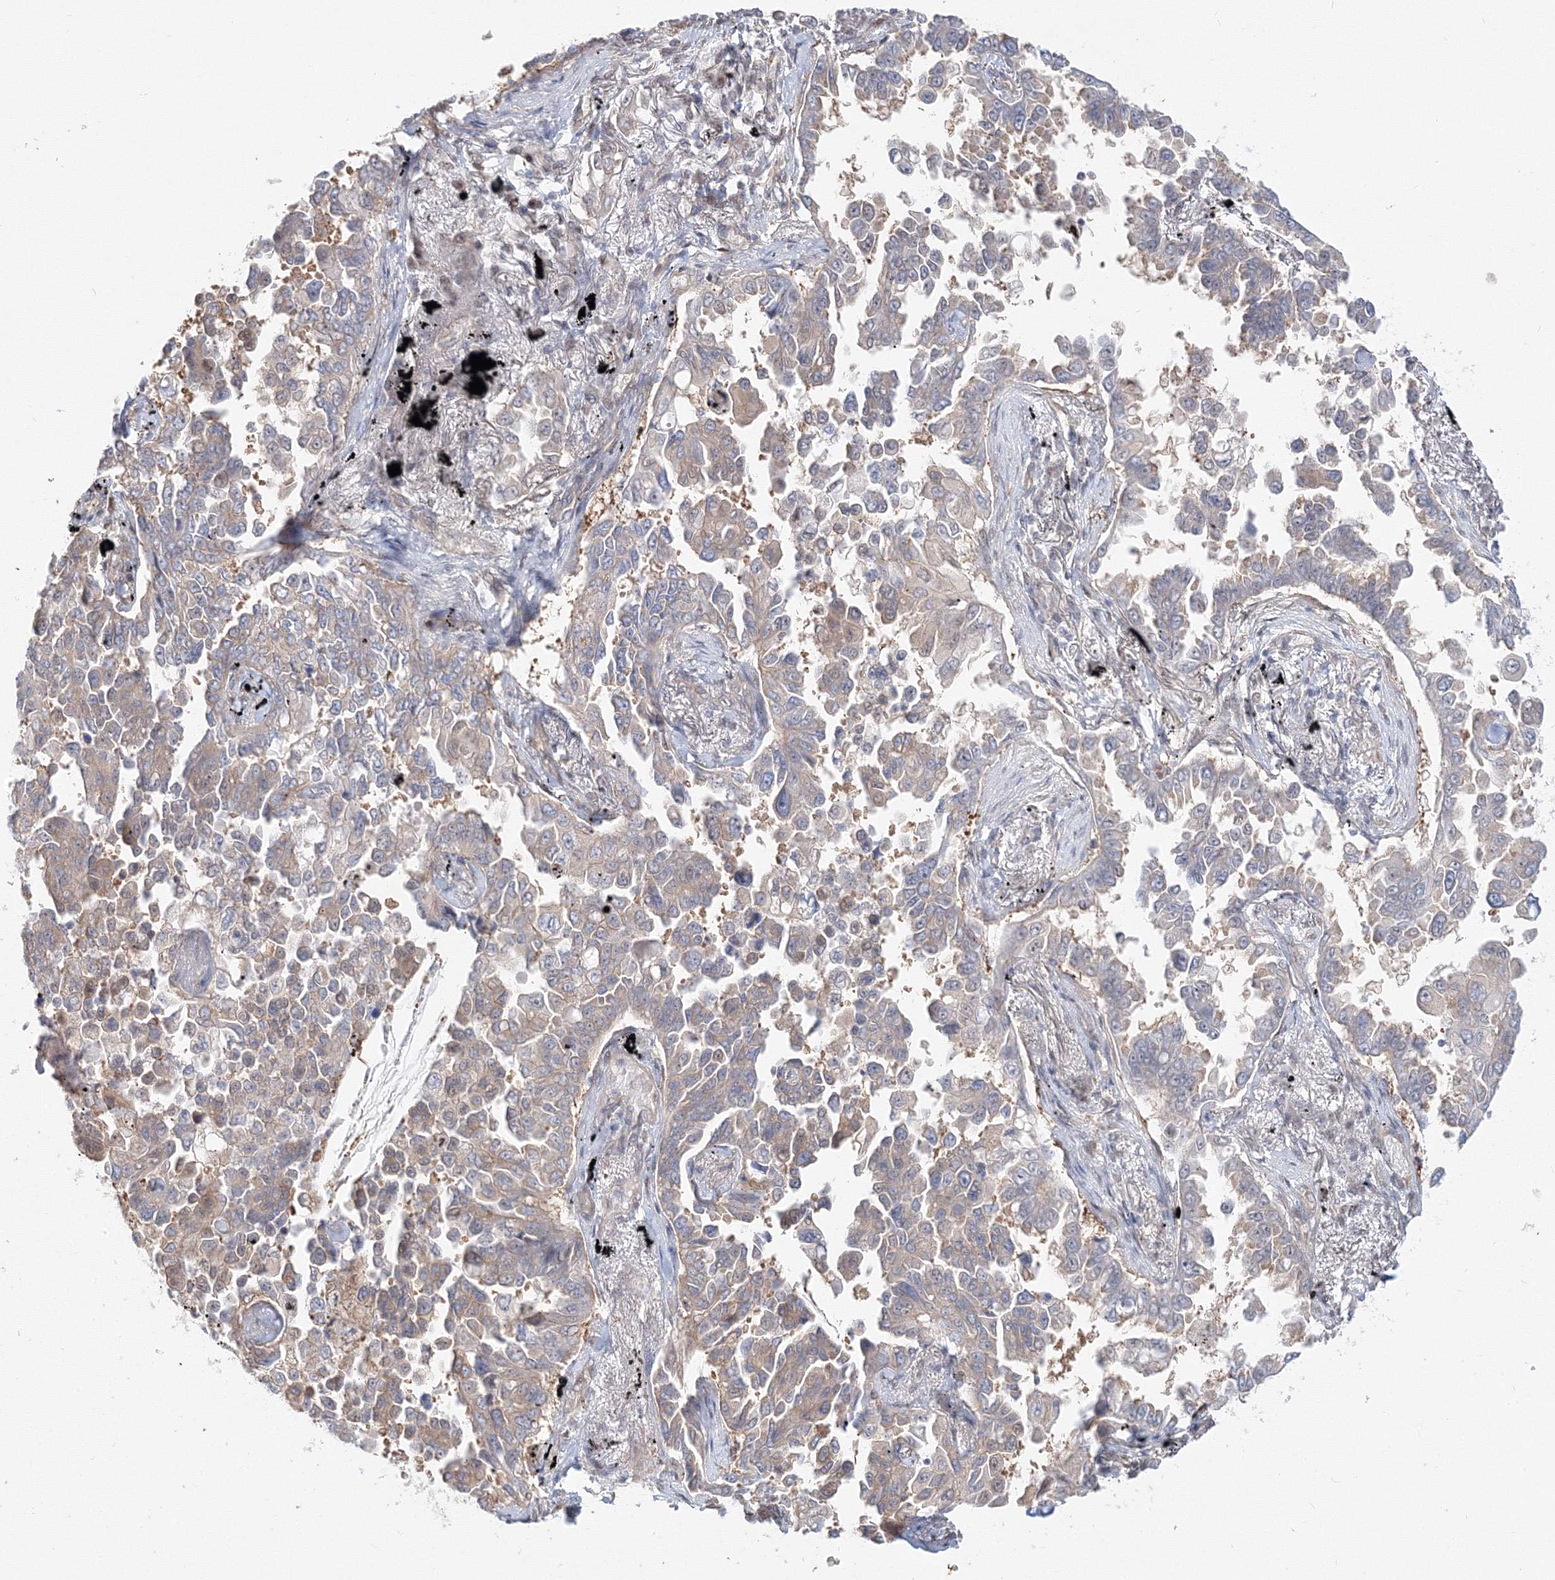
{"staining": {"intensity": "weak", "quantity": "<25%", "location": "cytoplasmic/membranous"}, "tissue": "lung cancer", "cell_type": "Tumor cells", "image_type": "cancer", "snomed": [{"axis": "morphology", "description": "Adenocarcinoma, NOS"}, {"axis": "topography", "description": "Lung"}], "caption": "There is no significant positivity in tumor cells of lung adenocarcinoma.", "gene": "ARHGAP21", "patient": {"sex": "female", "age": 67}}